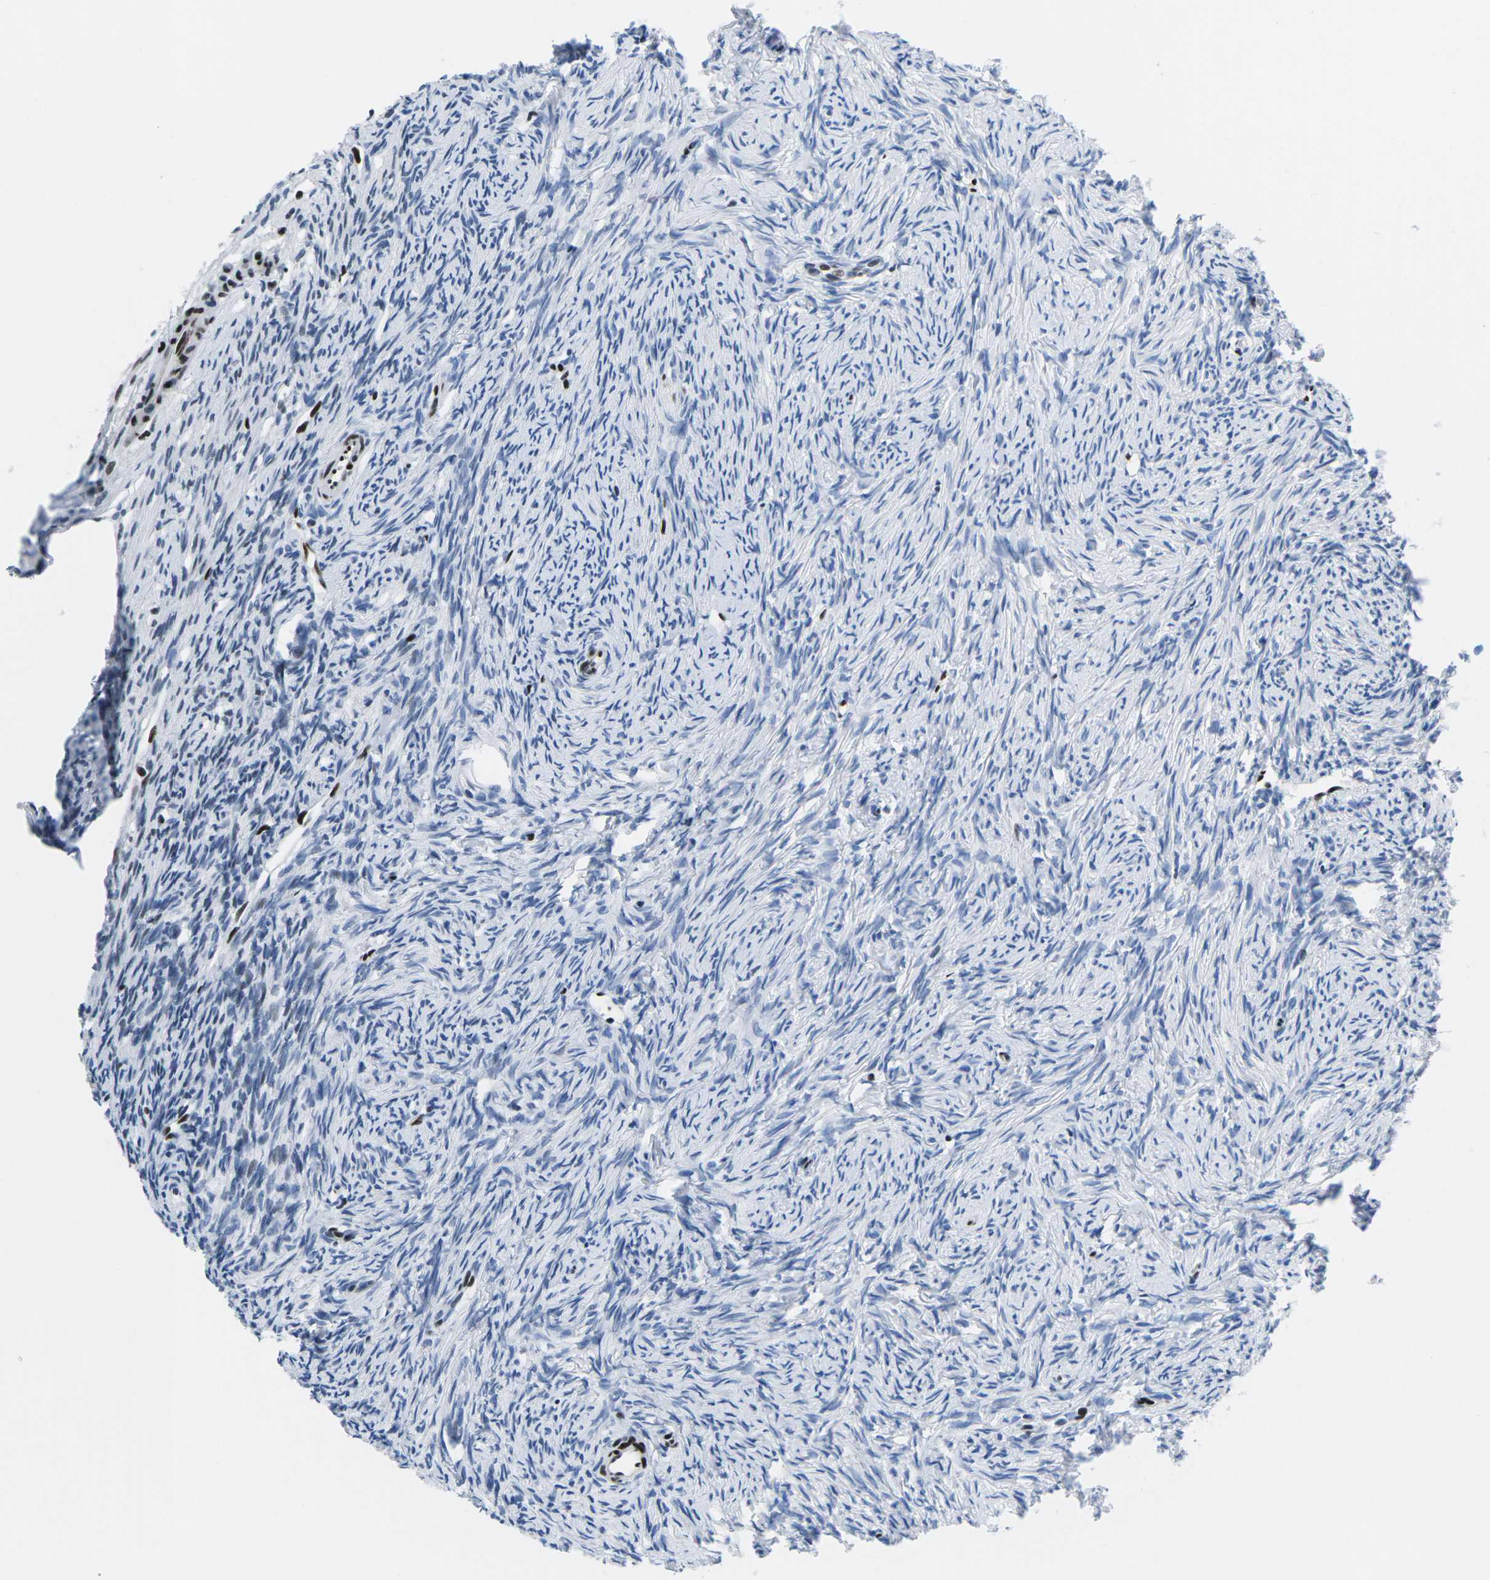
{"staining": {"intensity": "negative", "quantity": "none", "location": "none"}, "tissue": "ovary", "cell_type": "Follicle cells", "image_type": "normal", "snomed": [{"axis": "morphology", "description": "Normal tissue, NOS"}, {"axis": "topography", "description": "Ovary"}], "caption": "IHC histopathology image of unremarkable ovary stained for a protein (brown), which exhibits no staining in follicle cells. Brightfield microscopy of immunohistochemistry stained with DAB (brown) and hematoxylin (blue), captured at high magnification.", "gene": "ATF1", "patient": {"sex": "female", "age": 33}}